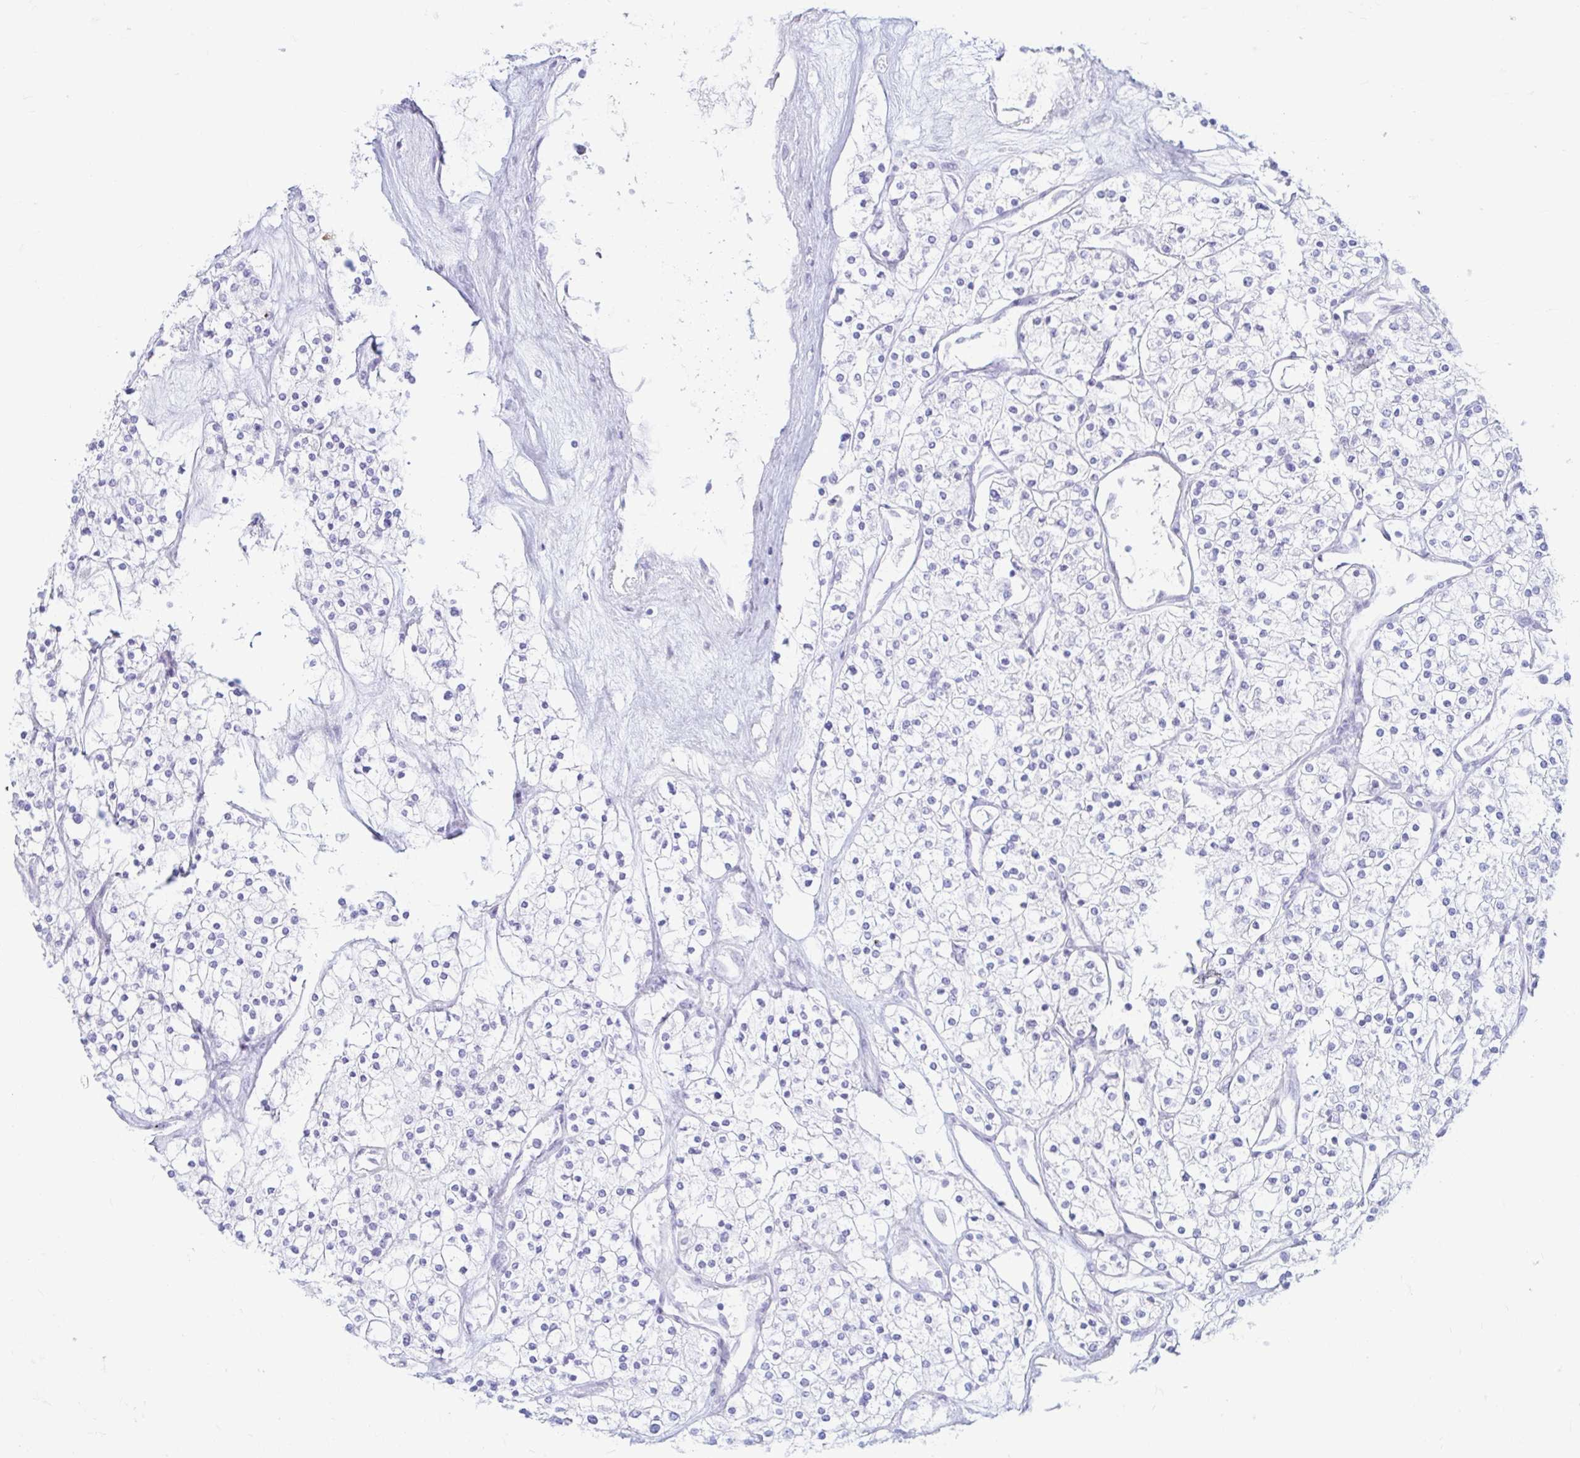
{"staining": {"intensity": "negative", "quantity": "none", "location": "none"}, "tissue": "renal cancer", "cell_type": "Tumor cells", "image_type": "cancer", "snomed": [{"axis": "morphology", "description": "Adenocarcinoma, NOS"}, {"axis": "topography", "description": "Kidney"}], "caption": "High magnification brightfield microscopy of renal adenocarcinoma stained with DAB (3,3'-diaminobenzidine) (brown) and counterstained with hematoxylin (blue): tumor cells show no significant staining.", "gene": "ERICH6", "patient": {"sex": "male", "age": 80}}